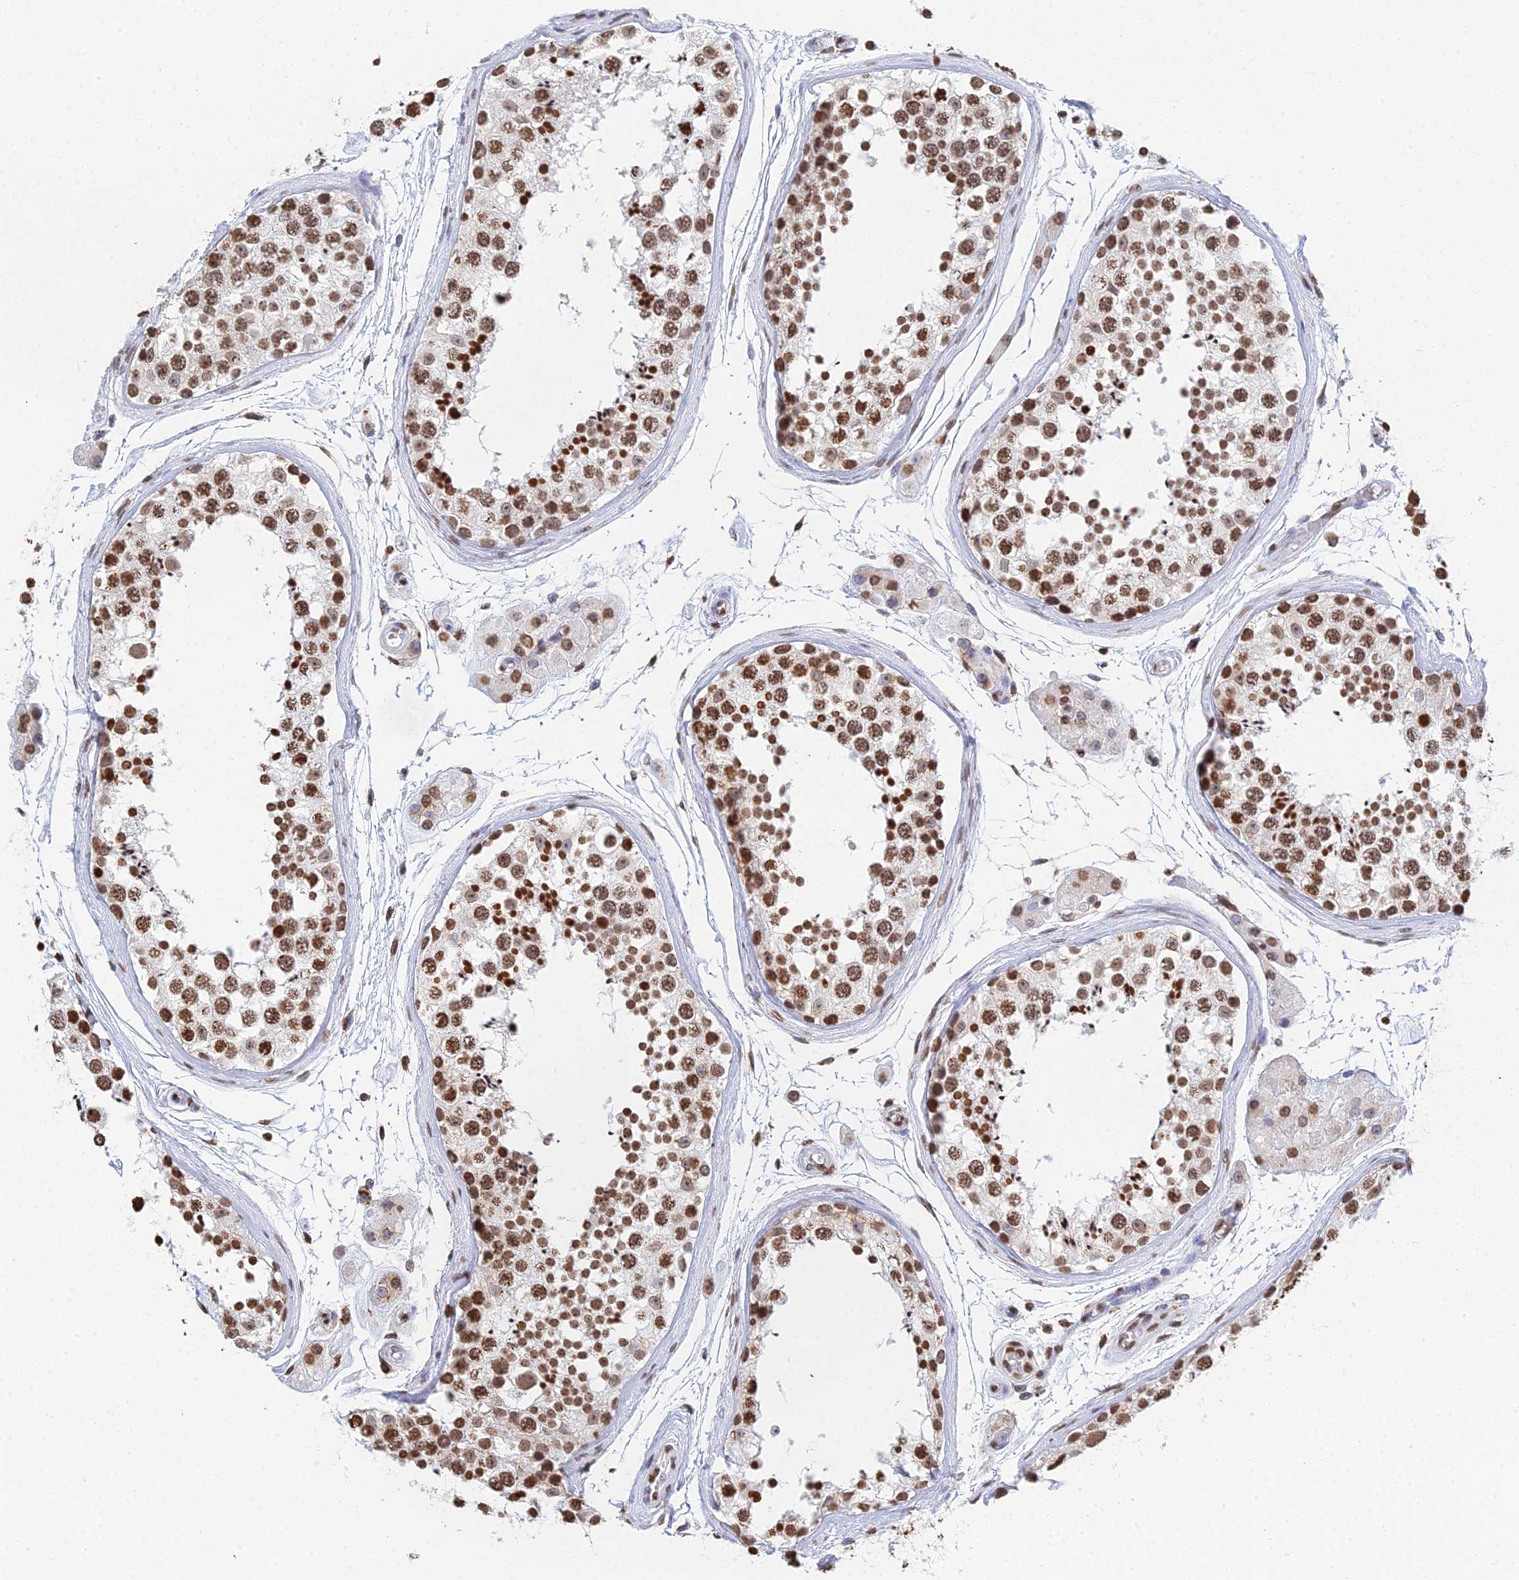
{"staining": {"intensity": "moderate", "quantity": ">75%", "location": "nuclear"}, "tissue": "testis", "cell_type": "Cells in seminiferous ducts", "image_type": "normal", "snomed": [{"axis": "morphology", "description": "Normal tissue, NOS"}, {"axis": "topography", "description": "Testis"}], "caption": "Immunohistochemistry (DAB (3,3'-diaminobenzidine)) staining of benign testis displays moderate nuclear protein expression in approximately >75% of cells in seminiferous ducts. The protein is shown in brown color, while the nuclei are stained blue.", "gene": "GBP3", "patient": {"sex": "male", "age": 56}}